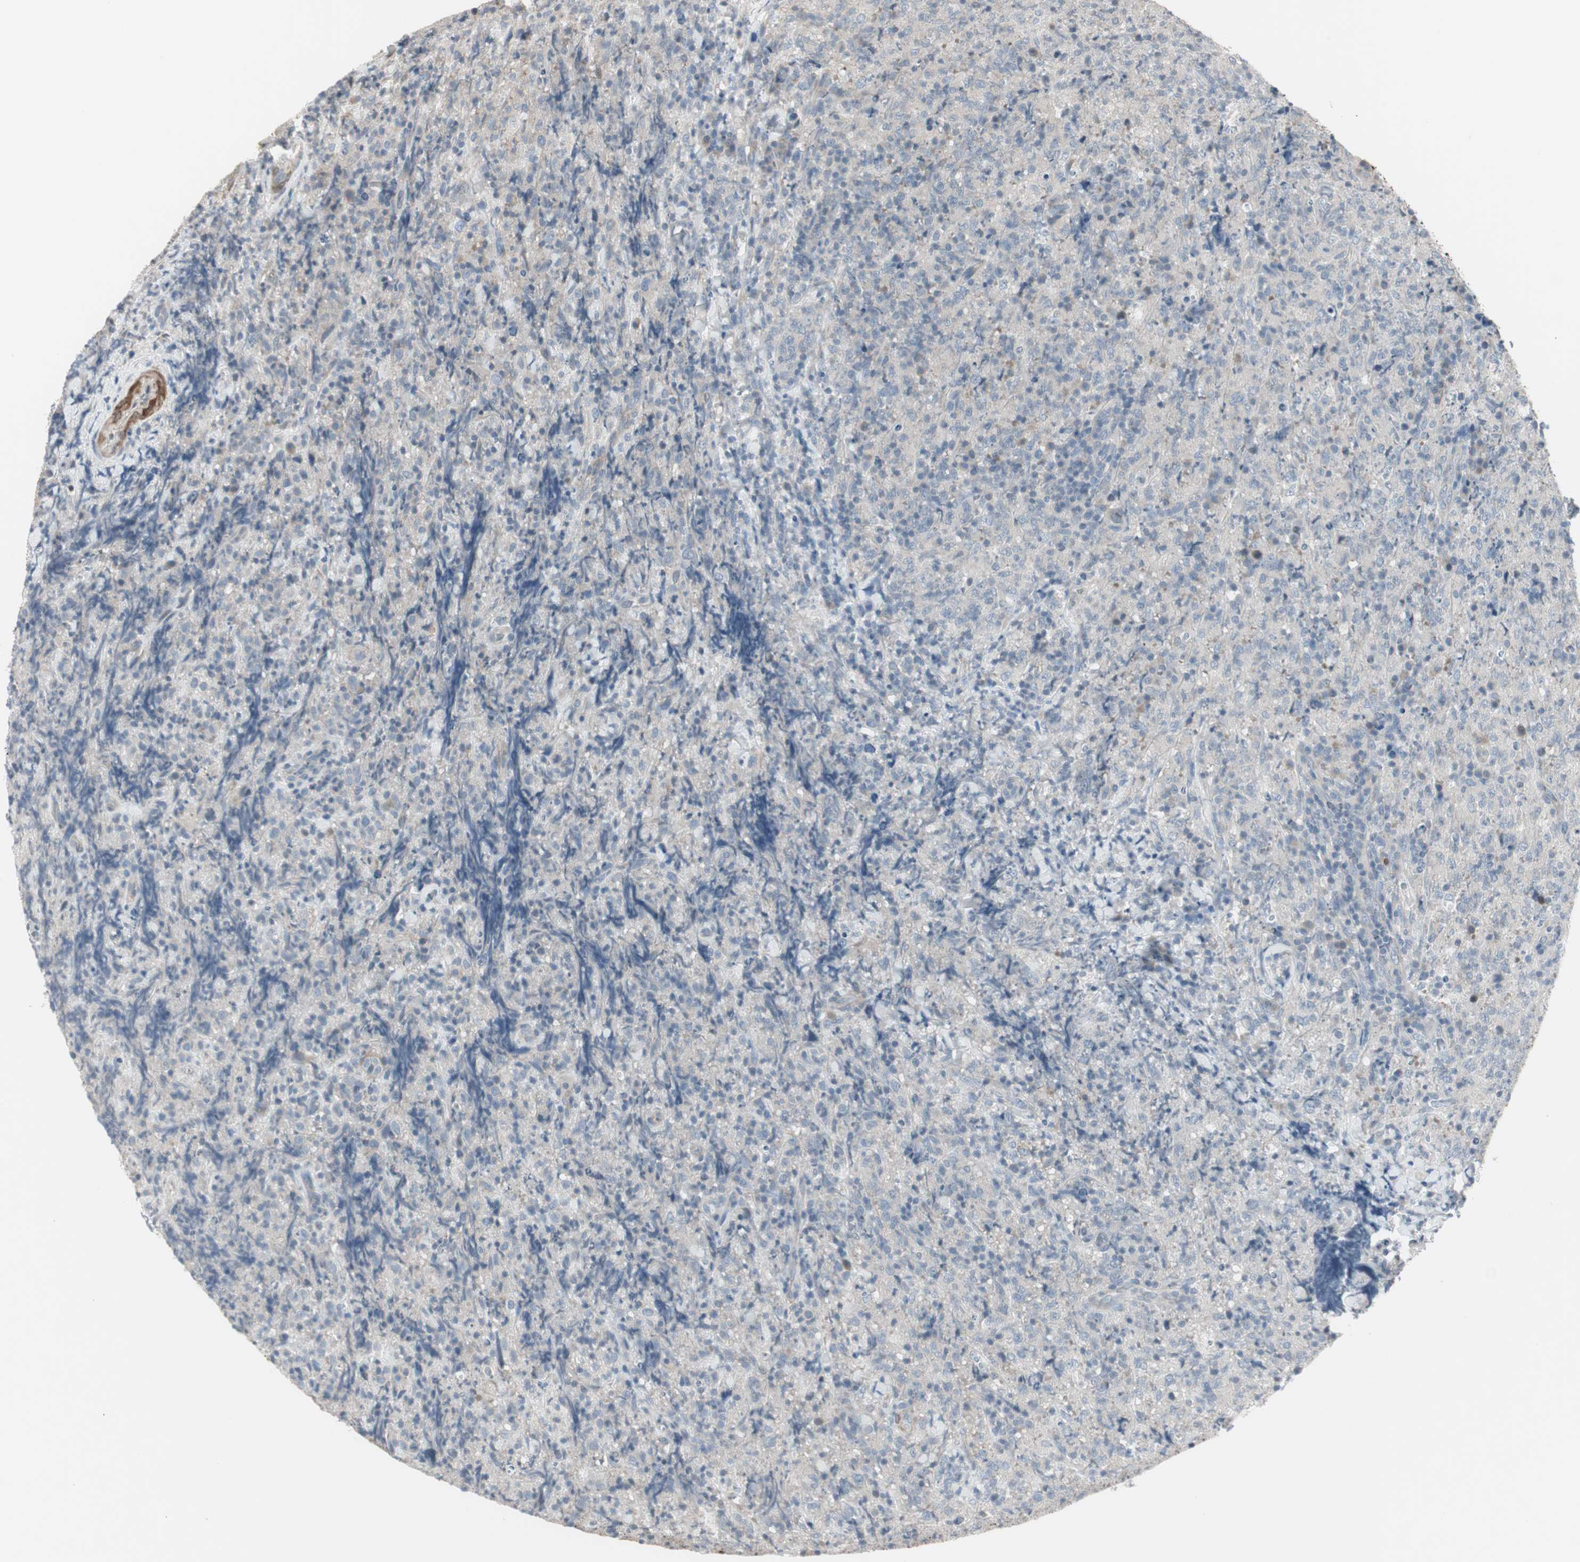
{"staining": {"intensity": "negative", "quantity": "none", "location": "none"}, "tissue": "lymphoma", "cell_type": "Tumor cells", "image_type": "cancer", "snomed": [{"axis": "morphology", "description": "Malignant lymphoma, non-Hodgkin's type, High grade"}, {"axis": "topography", "description": "Tonsil"}], "caption": "Protein analysis of high-grade malignant lymphoma, non-Hodgkin's type shows no significant positivity in tumor cells. (DAB (3,3'-diaminobenzidine) immunohistochemistry (IHC) visualized using brightfield microscopy, high magnification).", "gene": "DMPK", "patient": {"sex": "female", "age": 36}}